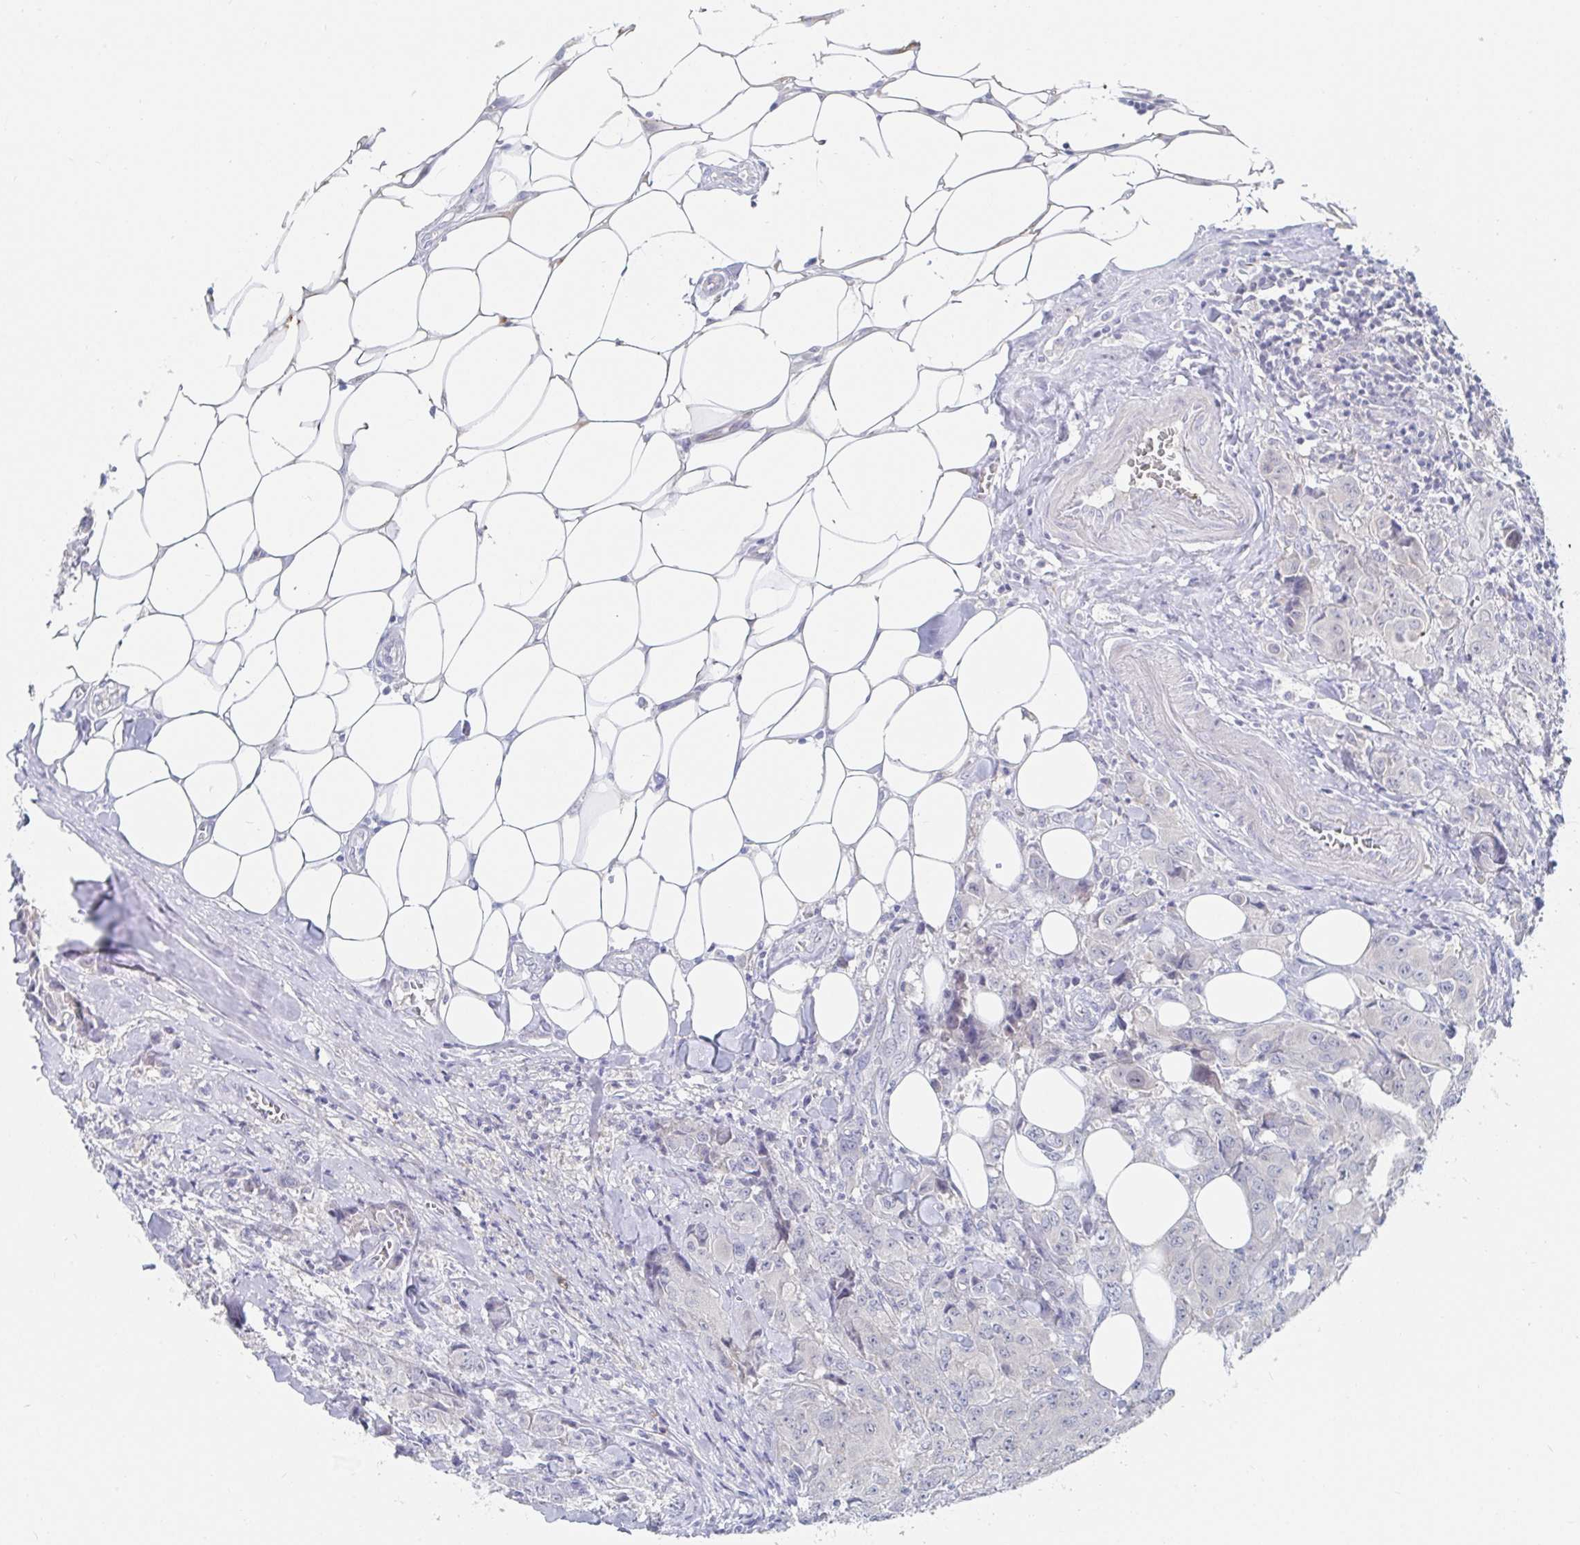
{"staining": {"intensity": "negative", "quantity": "none", "location": "none"}, "tissue": "breast cancer", "cell_type": "Tumor cells", "image_type": "cancer", "snomed": [{"axis": "morphology", "description": "Normal tissue, NOS"}, {"axis": "morphology", "description": "Duct carcinoma"}, {"axis": "topography", "description": "Breast"}], "caption": "This is an immunohistochemistry image of breast cancer. There is no staining in tumor cells.", "gene": "ZNF430", "patient": {"sex": "female", "age": 43}}